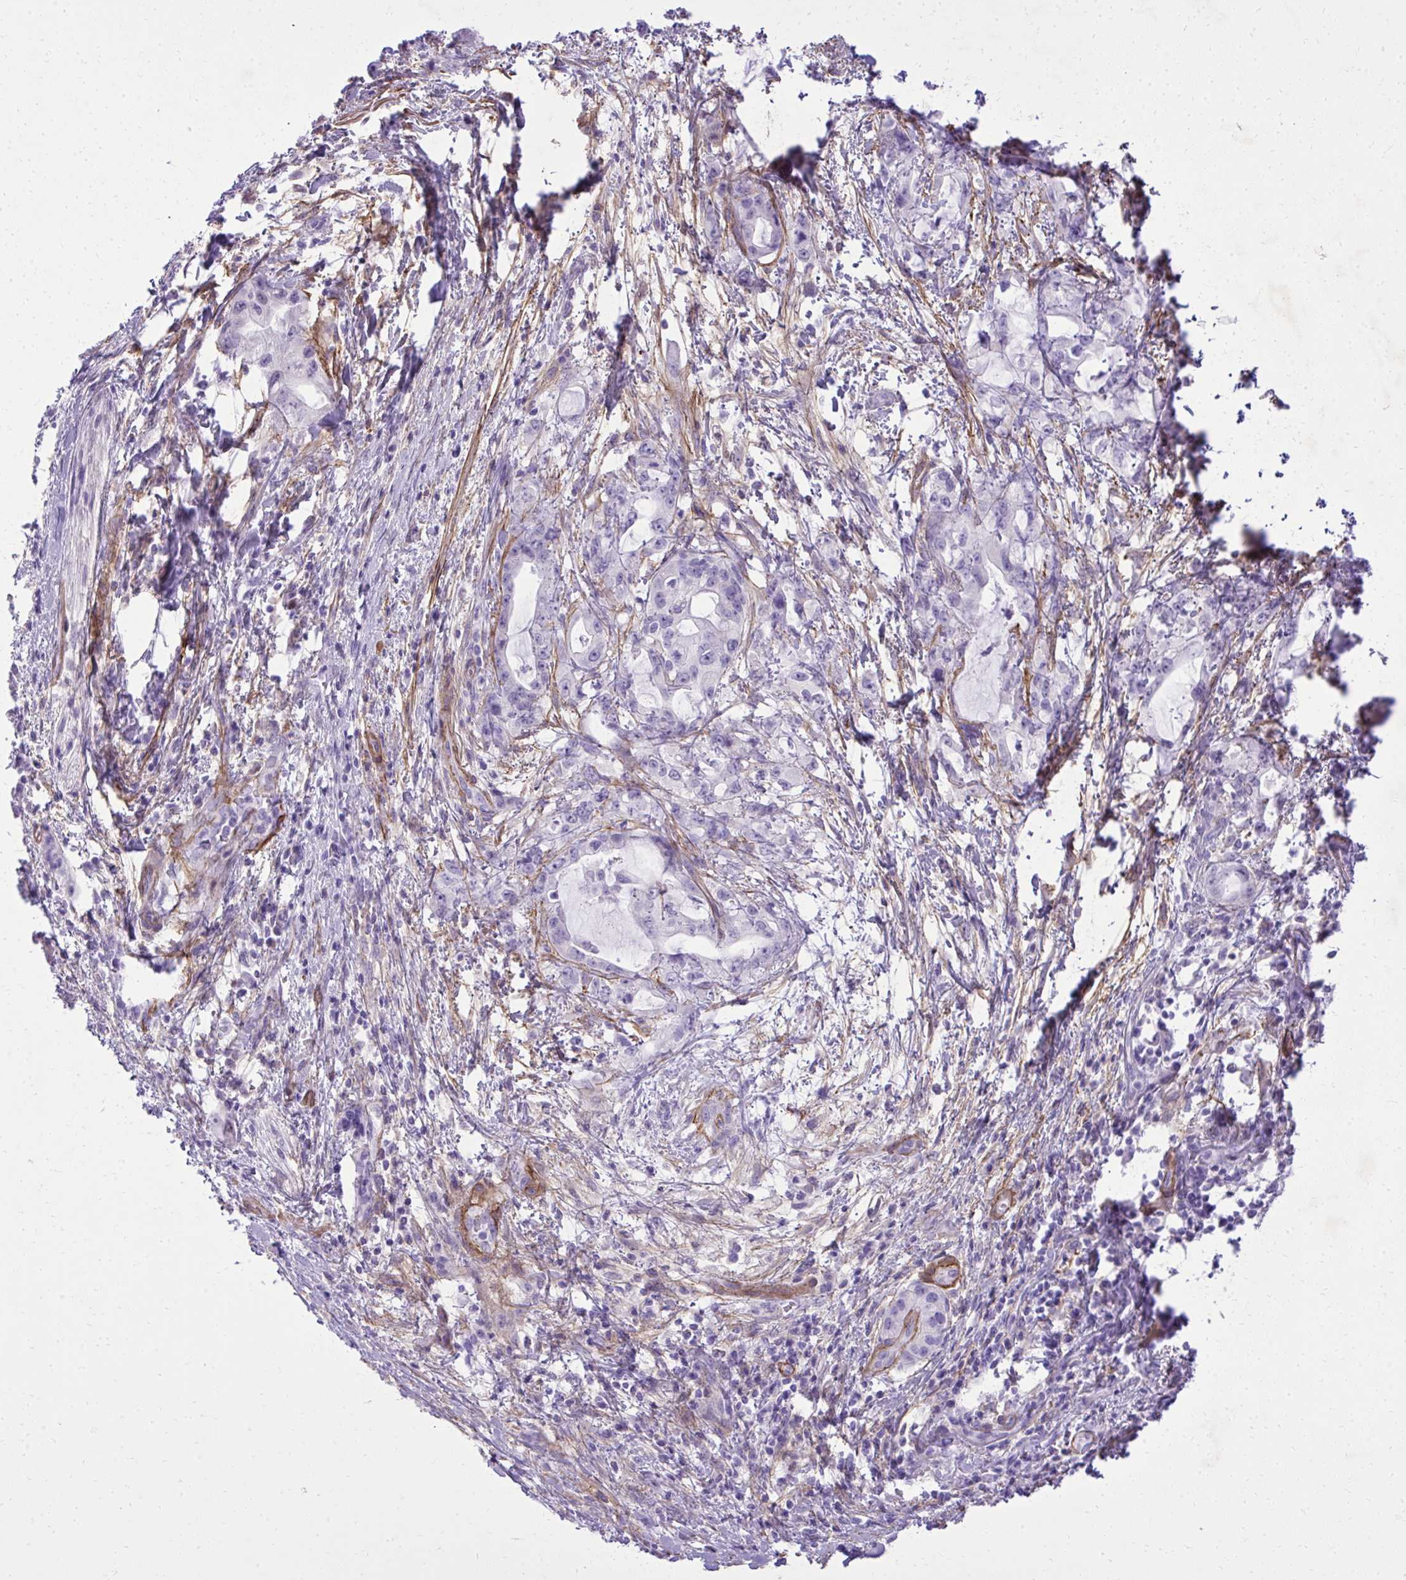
{"staining": {"intensity": "negative", "quantity": "none", "location": "none"}, "tissue": "pancreatic cancer", "cell_type": "Tumor cells", "image_type": "cancer", "snomed": [{"axis": "morphology", "description": "Adenocarcinoma, NOS"}, {"axis": "topography", "description": "Pancreas"}], "caption": "The histopathology image displays no significant expression in tumor cells of pancreatic adenocarcinoma. (Immunohistochemistry, brightfield microscopy, high magnification).", "gene": "PITPNM3", "patient": {"sex": "female", "age": 61}}